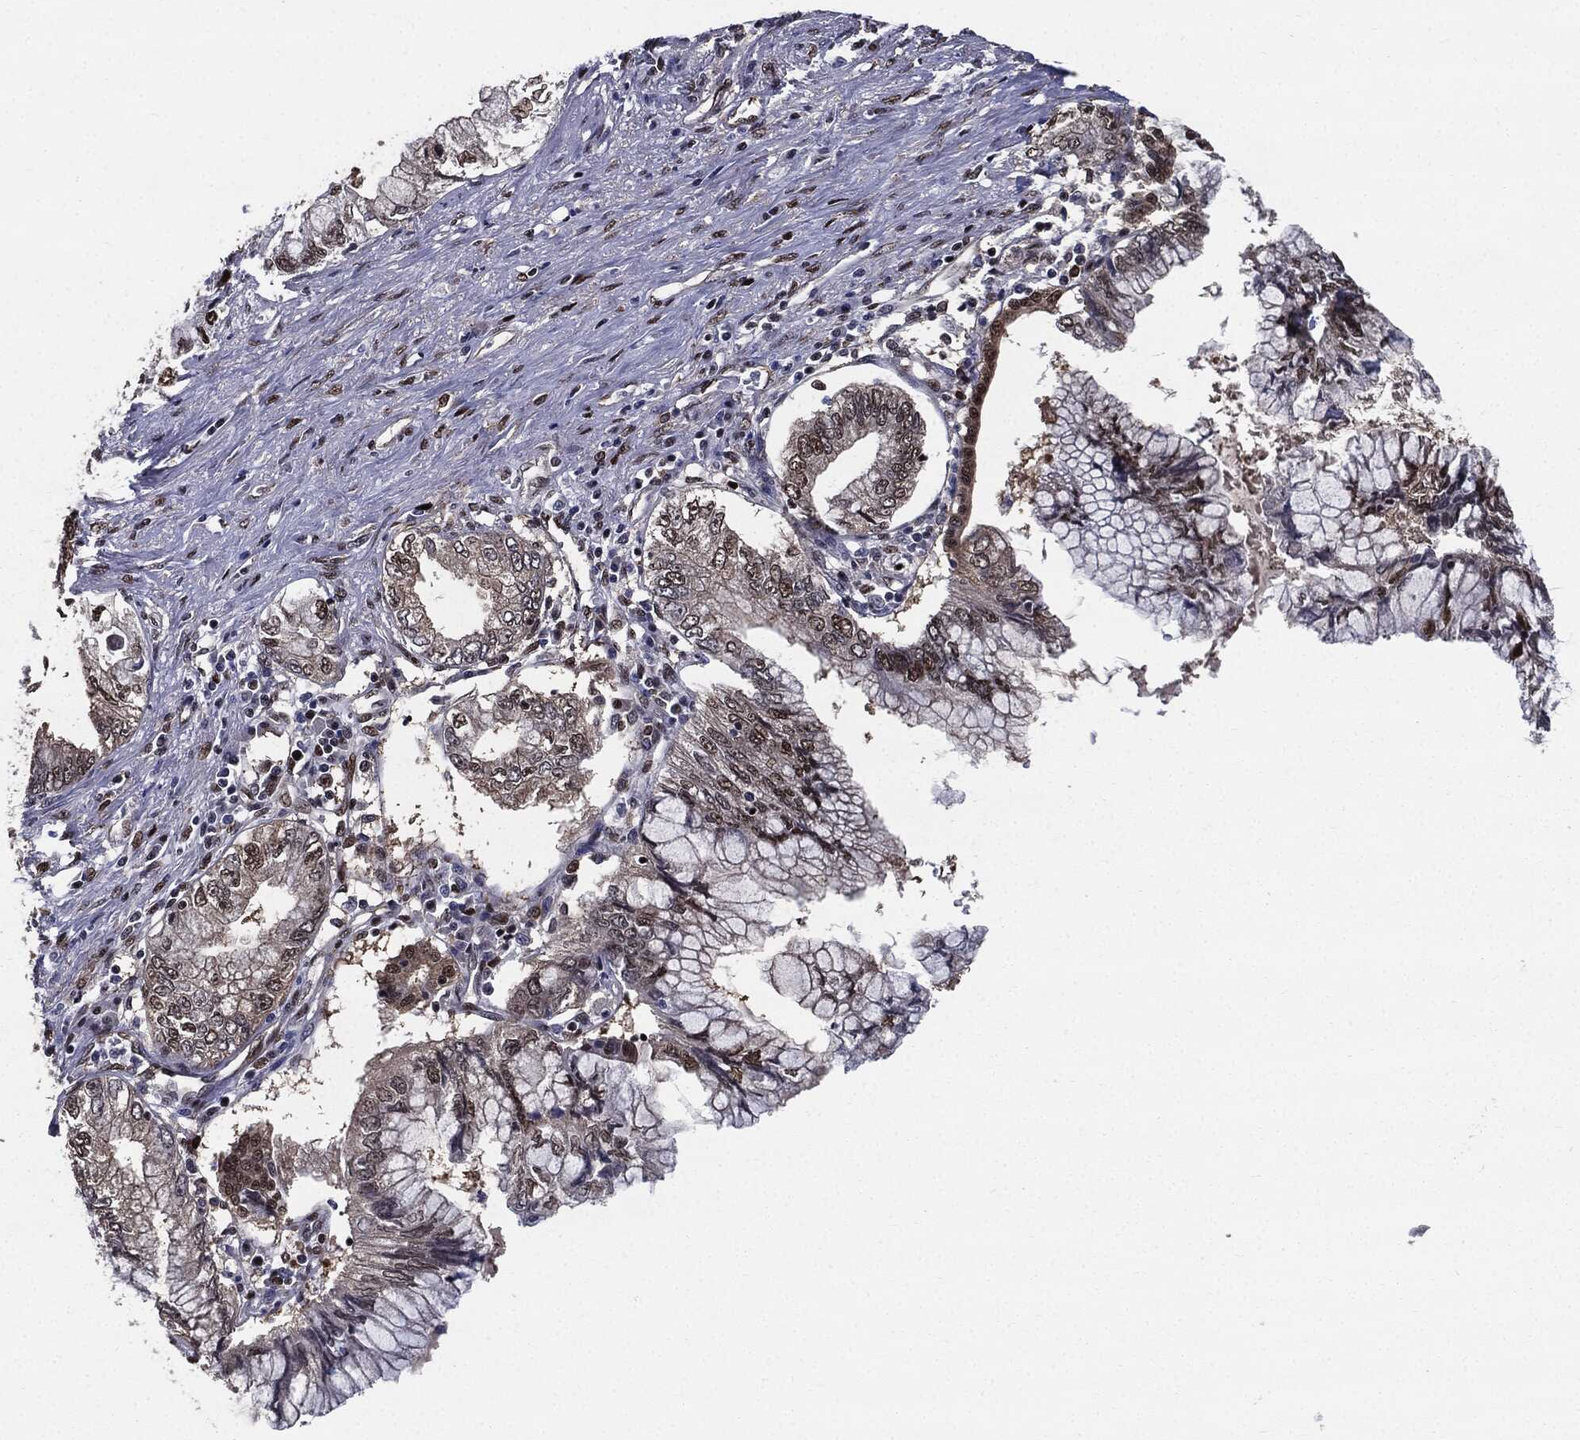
{"staining": {"intensity": "strong", "quantity": "<25%", "location": "nuclear"}, "tissue": "pancreatic cancer", "cell_type": "Tumor cells", "image_type": "cancer", "snomed": [{"axis": "morphology", "description": "Adenocarcinoma, NOS"}, {"axis": "topography", "description": "Pancreas"}], "caption": "A brown stain labels strong nuclear positivity of a protein in human pancreatic cancer (adenocarcinoma) tumor cells.", "gene": "JUN", "patient": {"sex": "female", "age": 73}}